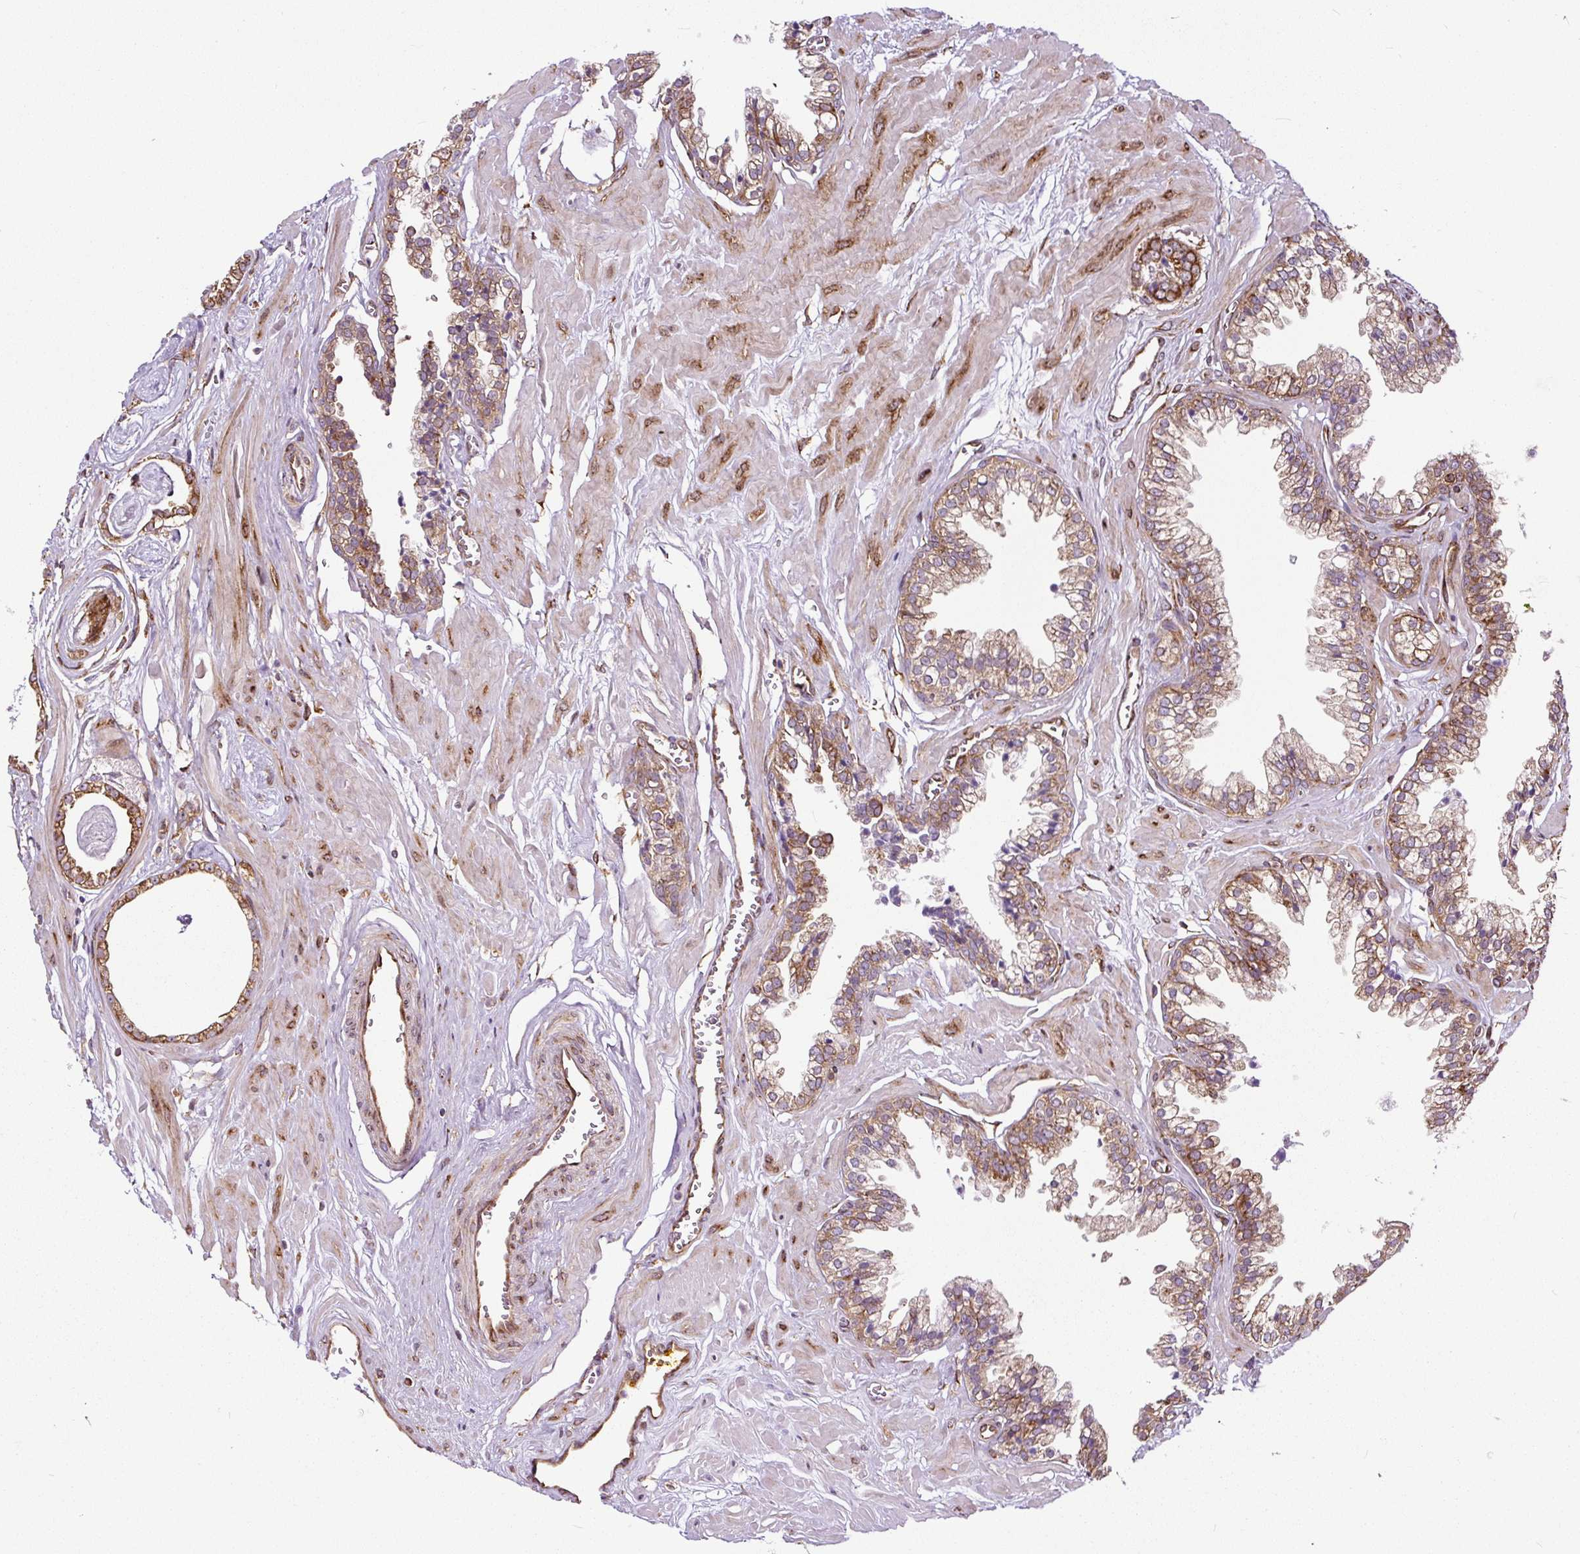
{"staining": {"intensity": "moderate", "quantity": ">75%", "location": "cytoplasmic/membranous"}, "tissue": "prostate cancer", "cell_type": "Tumor cells", "image_type": "cancer", "snomed": [{"axis": "morphology", "description": "Adenocarcinoma, Low grade"}, {"axis": "topography", "description": "Prostate"}], "caption": "Prostate cancer was stained to show a protein in brown. There is medium levels of moderate cytoplasmic/membranous expression in approximately >75% of tumor cells. The staining is performed using DAB brown chromogen to label protein expression. The nuclei are counter-stained blue using hematoxylin.", "gene": "KDM4E", "patient": {"sex": "male", "age": 60}}